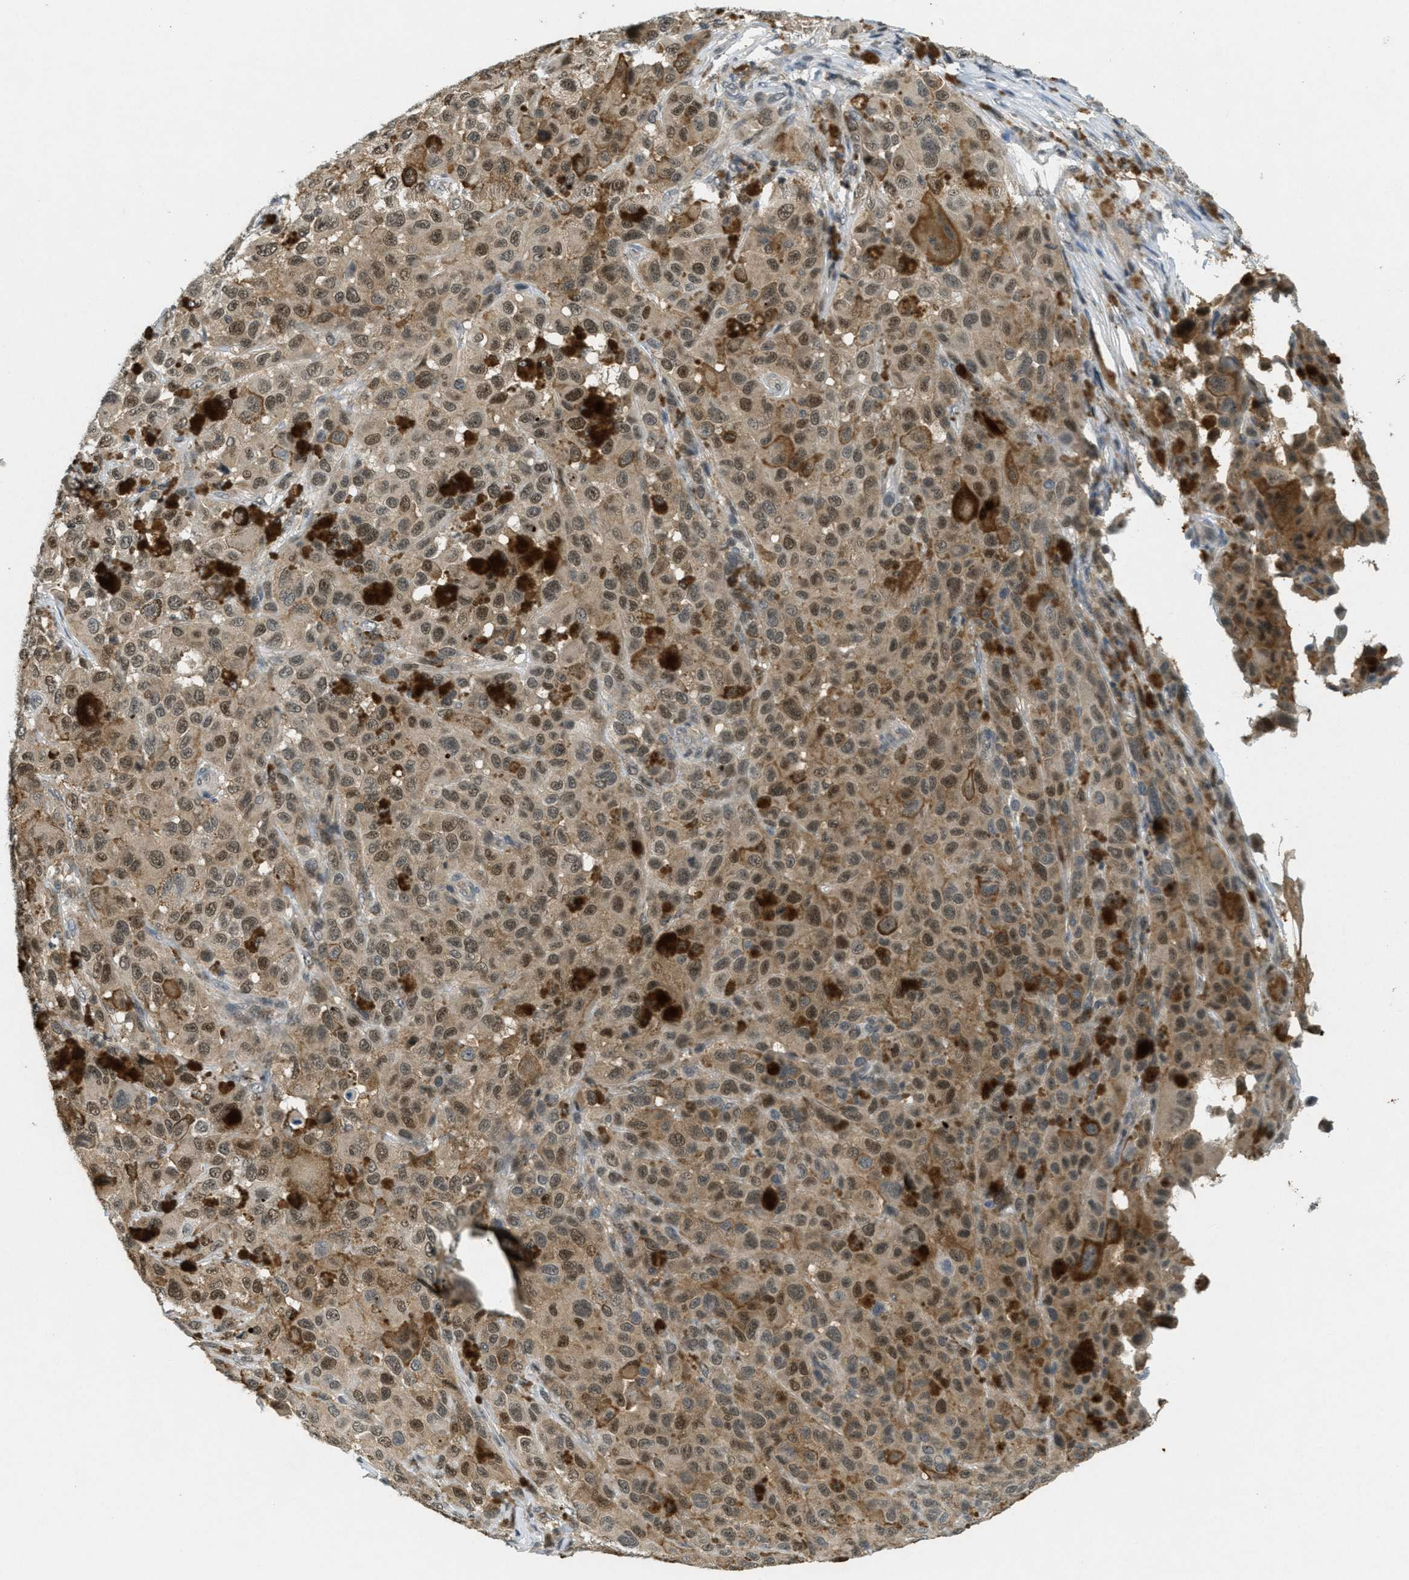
{"staining": {"intensity": "weak", "quantity": ">75%", "location": "cytoplasmic/membranous,nuclear"}, "tissue": "melanoma", "cell_type": "Tumor cells", "image_type": "cancer", "snomed": [{"axis": "morphology", "description": "Malignant melanoma, NOS"}, {"axis": "topography", "description": "Skin"}], "caption": "Melanoma tissue exhibits weak cytoplasmic/membranous and nuclear positivity in approximately >75% of tumor cells", "gene": "DNAJB1", "patient": {"sex": "male", "age": 96}}